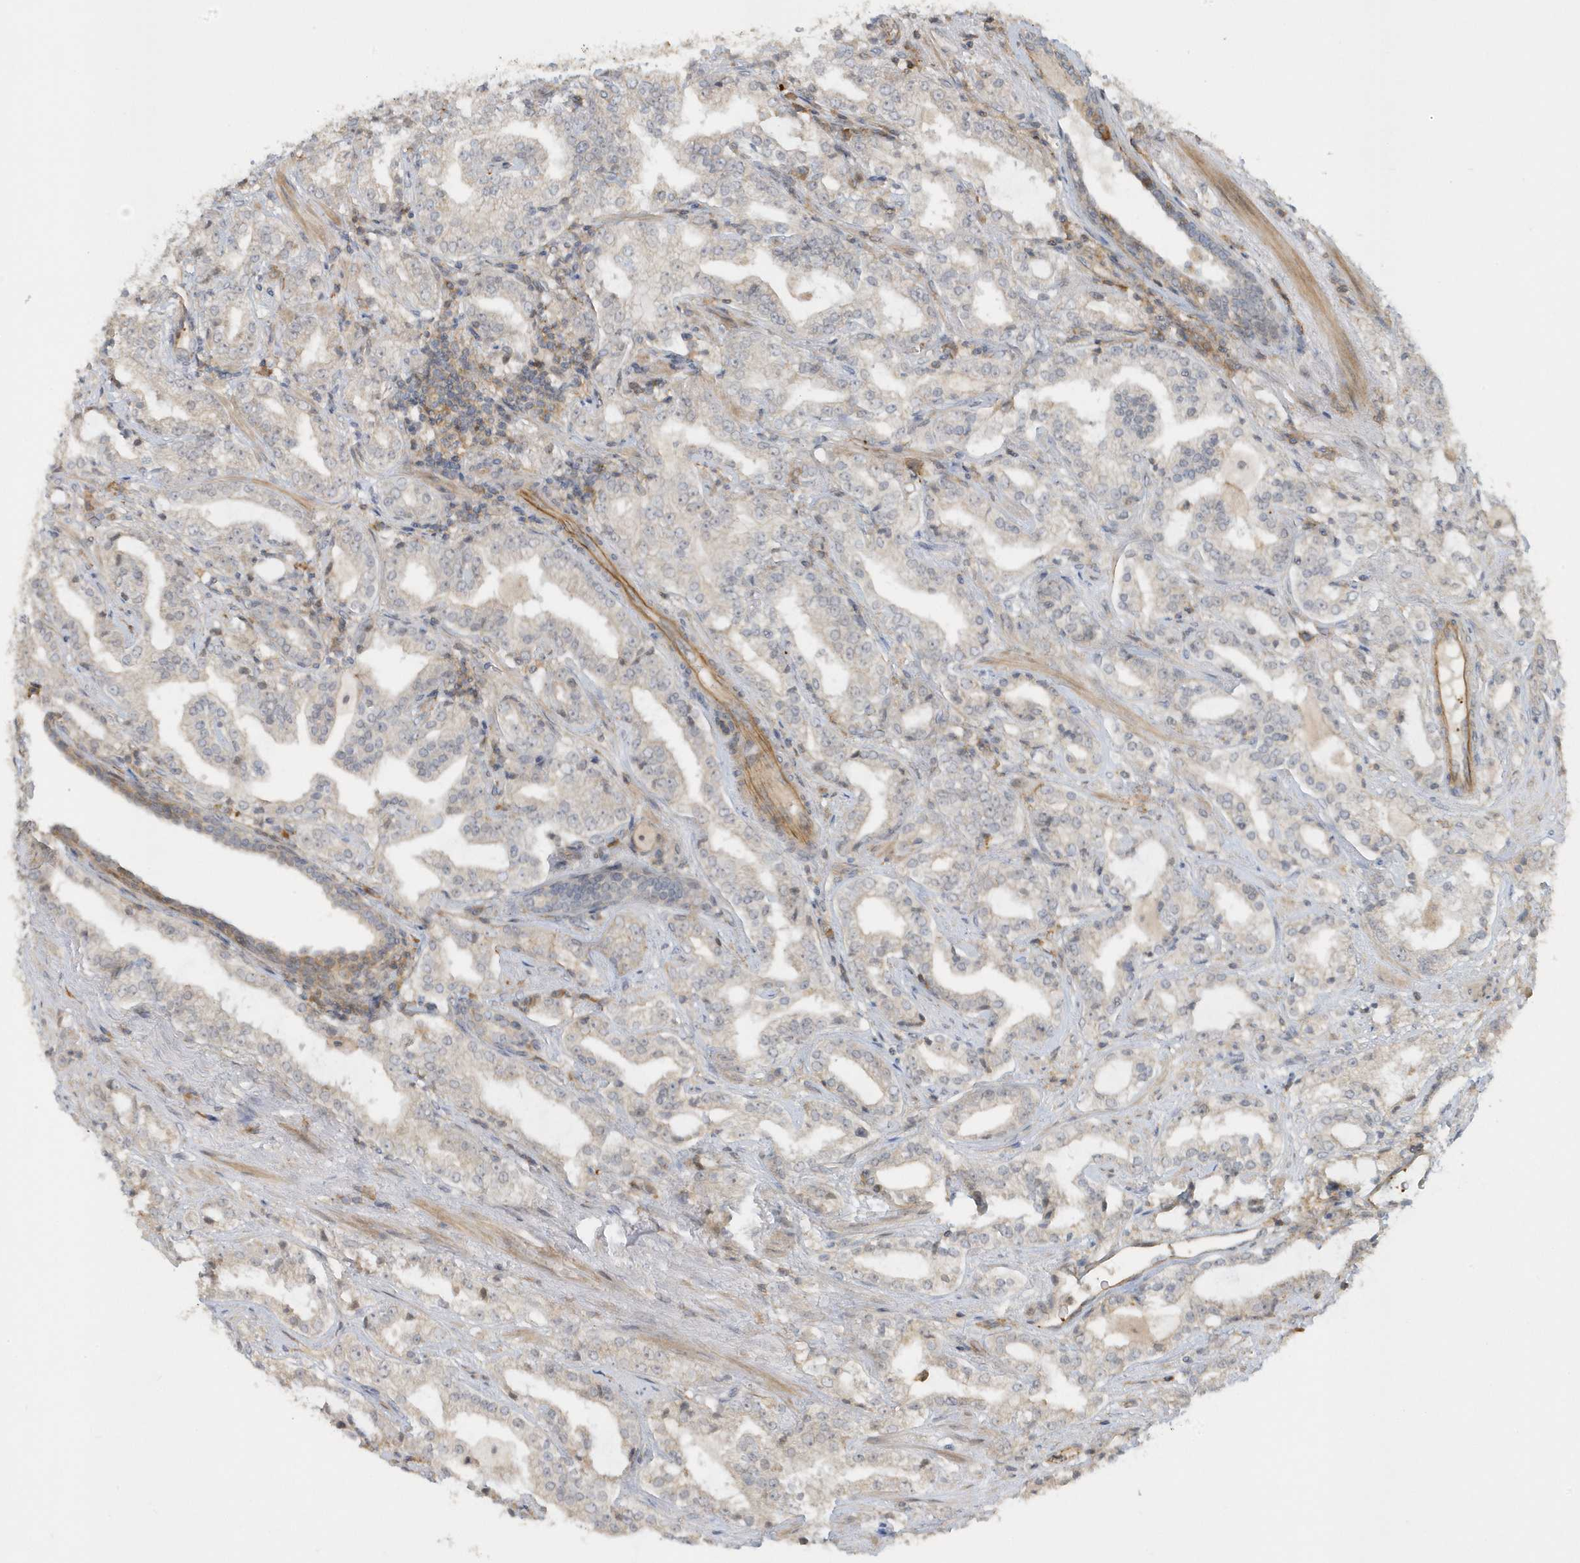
{"staining": {"intensity": "weak", "quantity": "<25%", "location": "cytoplasmic/membranous"}, "tissue": "prostate cancer", "cell_type": "Tumor cells", "image_type": "cancer", "snomed": [{"axis": "morphology", "description": "Adenocarcinoma, High grade"}, {"axis": "topography", "description": "Prostate"}], "caption": "This is an immunohistochemistry (IHC) image of human prostate cancer (high-grade adenocarcinoma). There is no expression in tumor cells.", "gene": "ZBTB8A", "patient": {"sex": "male", "age": 64}}